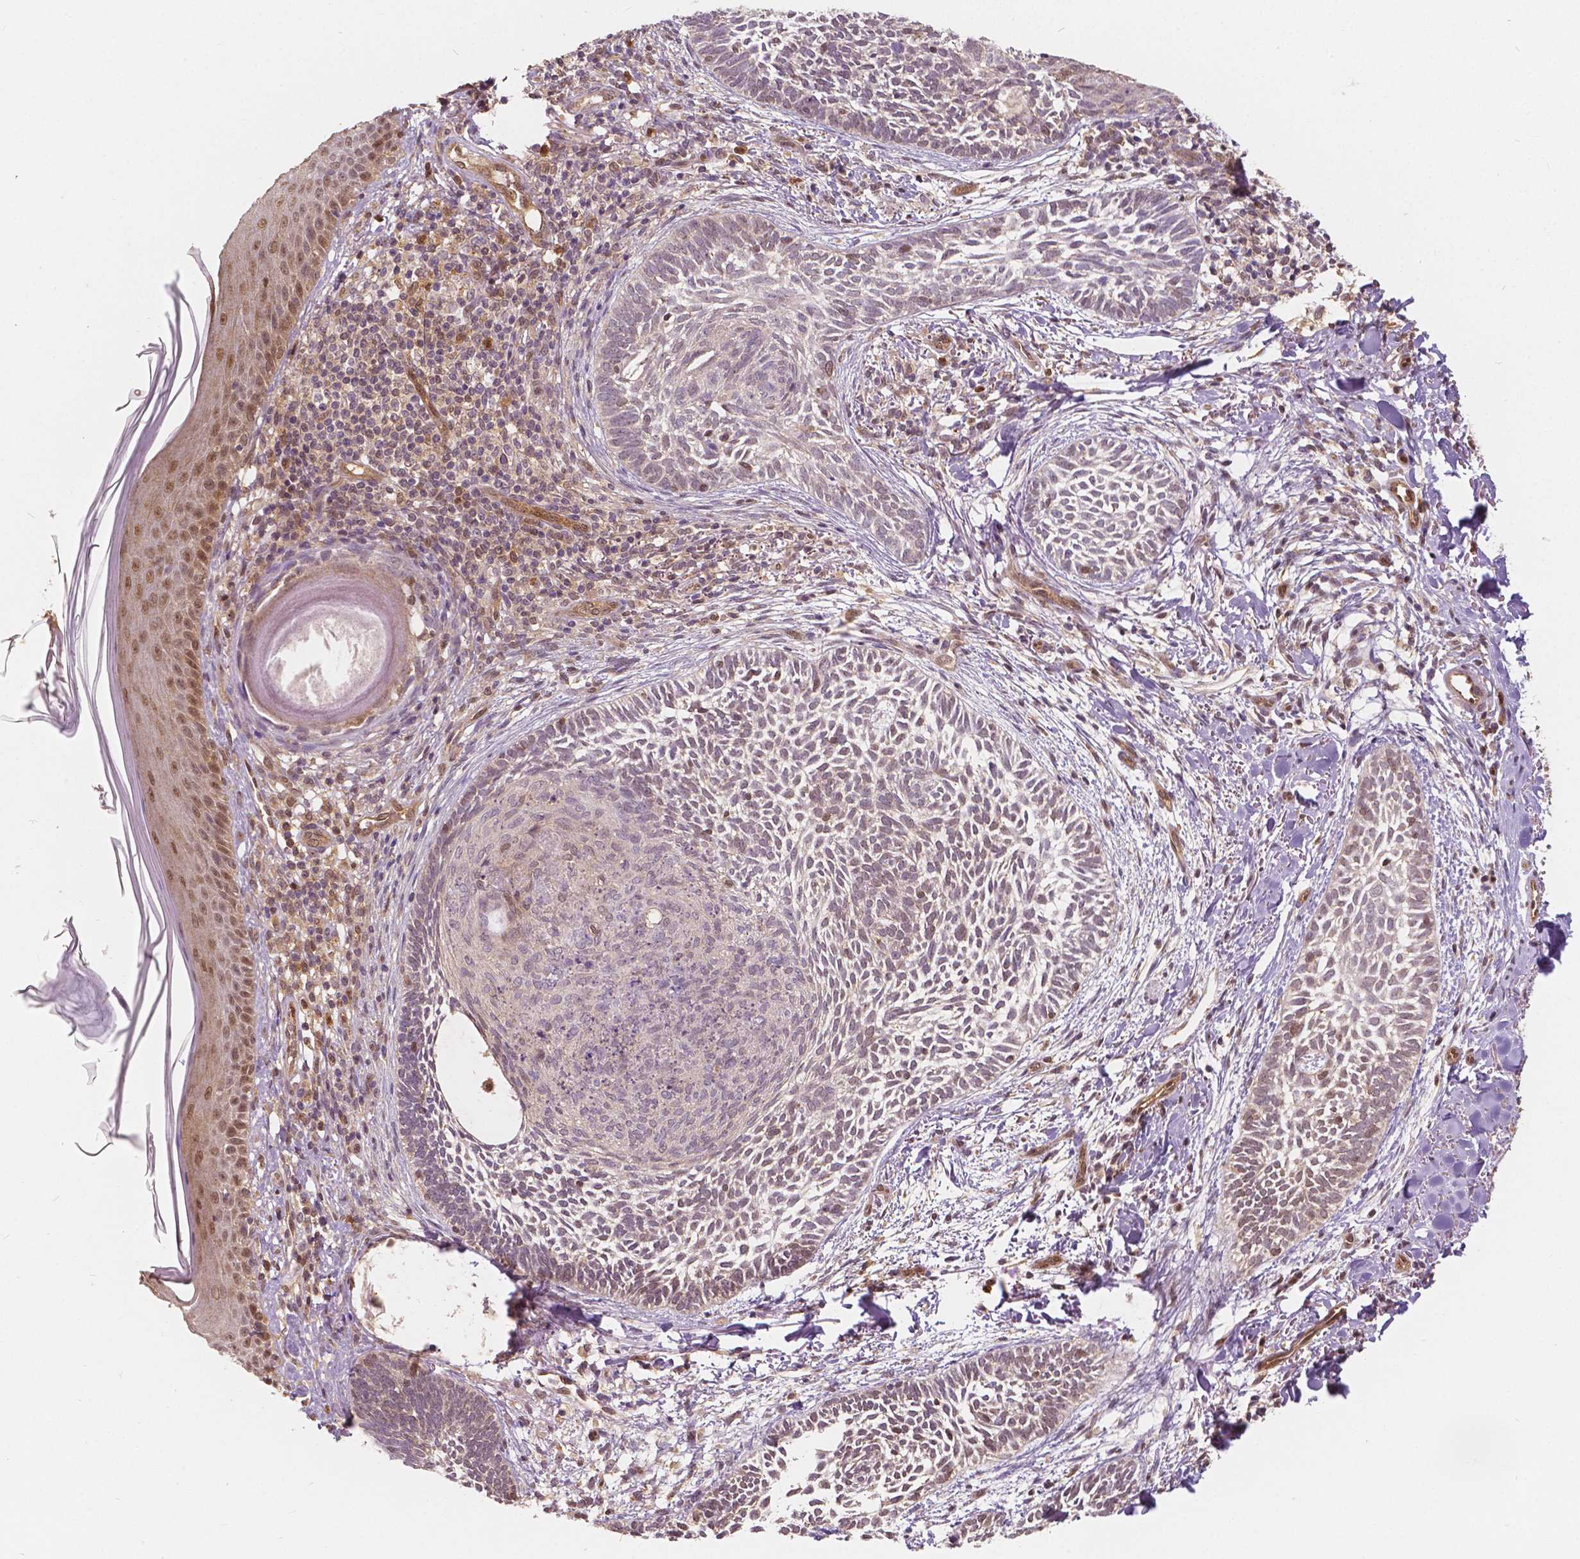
{"staining": {"intensity": "weak", "quantity": "25%-75%", "location": "cytoplasmic/membranous"}, "tissue": "skin cancer", "cell_type": "Tumor cells", "image_type": "cancer", "snomed": [{"axis": "morphology", "description": "Normal tissue, NOS"}, {"axis": "morphology", "description": "Basal cell carcinoma"}, {"axis": "topography", "description": "Skin"}], "caption": "Immunohistochemical staining of skin cancer (basal cell carcinoma) demonstrates weak cytoplasmic/membranous protein positivity in approximately 25%-75% of tumor cells.", "gene": "NAPRT", "patient": {"sex": "male", "age": 46}}